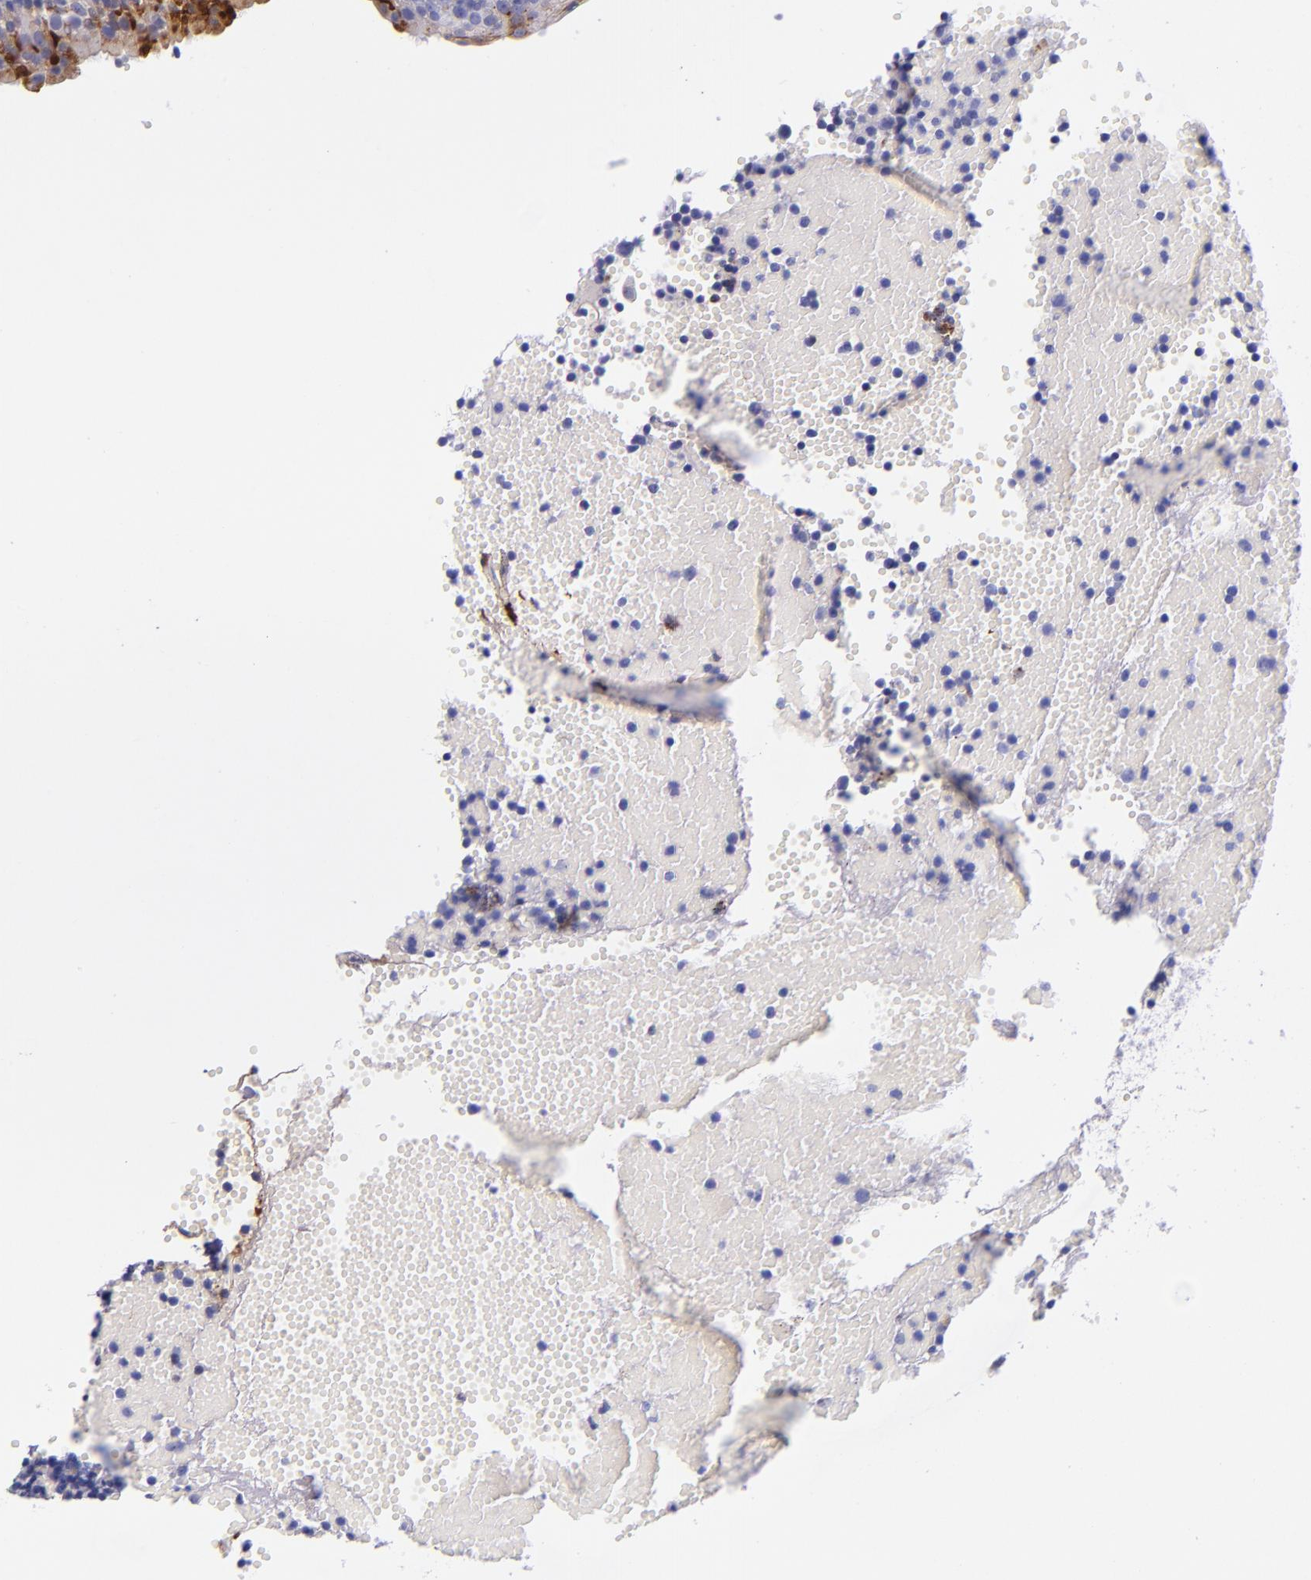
{"staining": {"intensity": "negative", "quantity": "none", "location": "none"}, "tissue": "tonsil", "cell_type": "Germinal center cells", "image_type": "normal", "snomed": [{"axis": "morphology", "description": "Normal tissue, NOS"}, {"axis": "topography", "description": "Tonsil"}], "caption": "This is an immunohistochemistry photomicrograph of normal tonsil. There is no expression in germinal center cells.", "gene": "SLPI", "patient": {"sex": "female", "age": 40}}